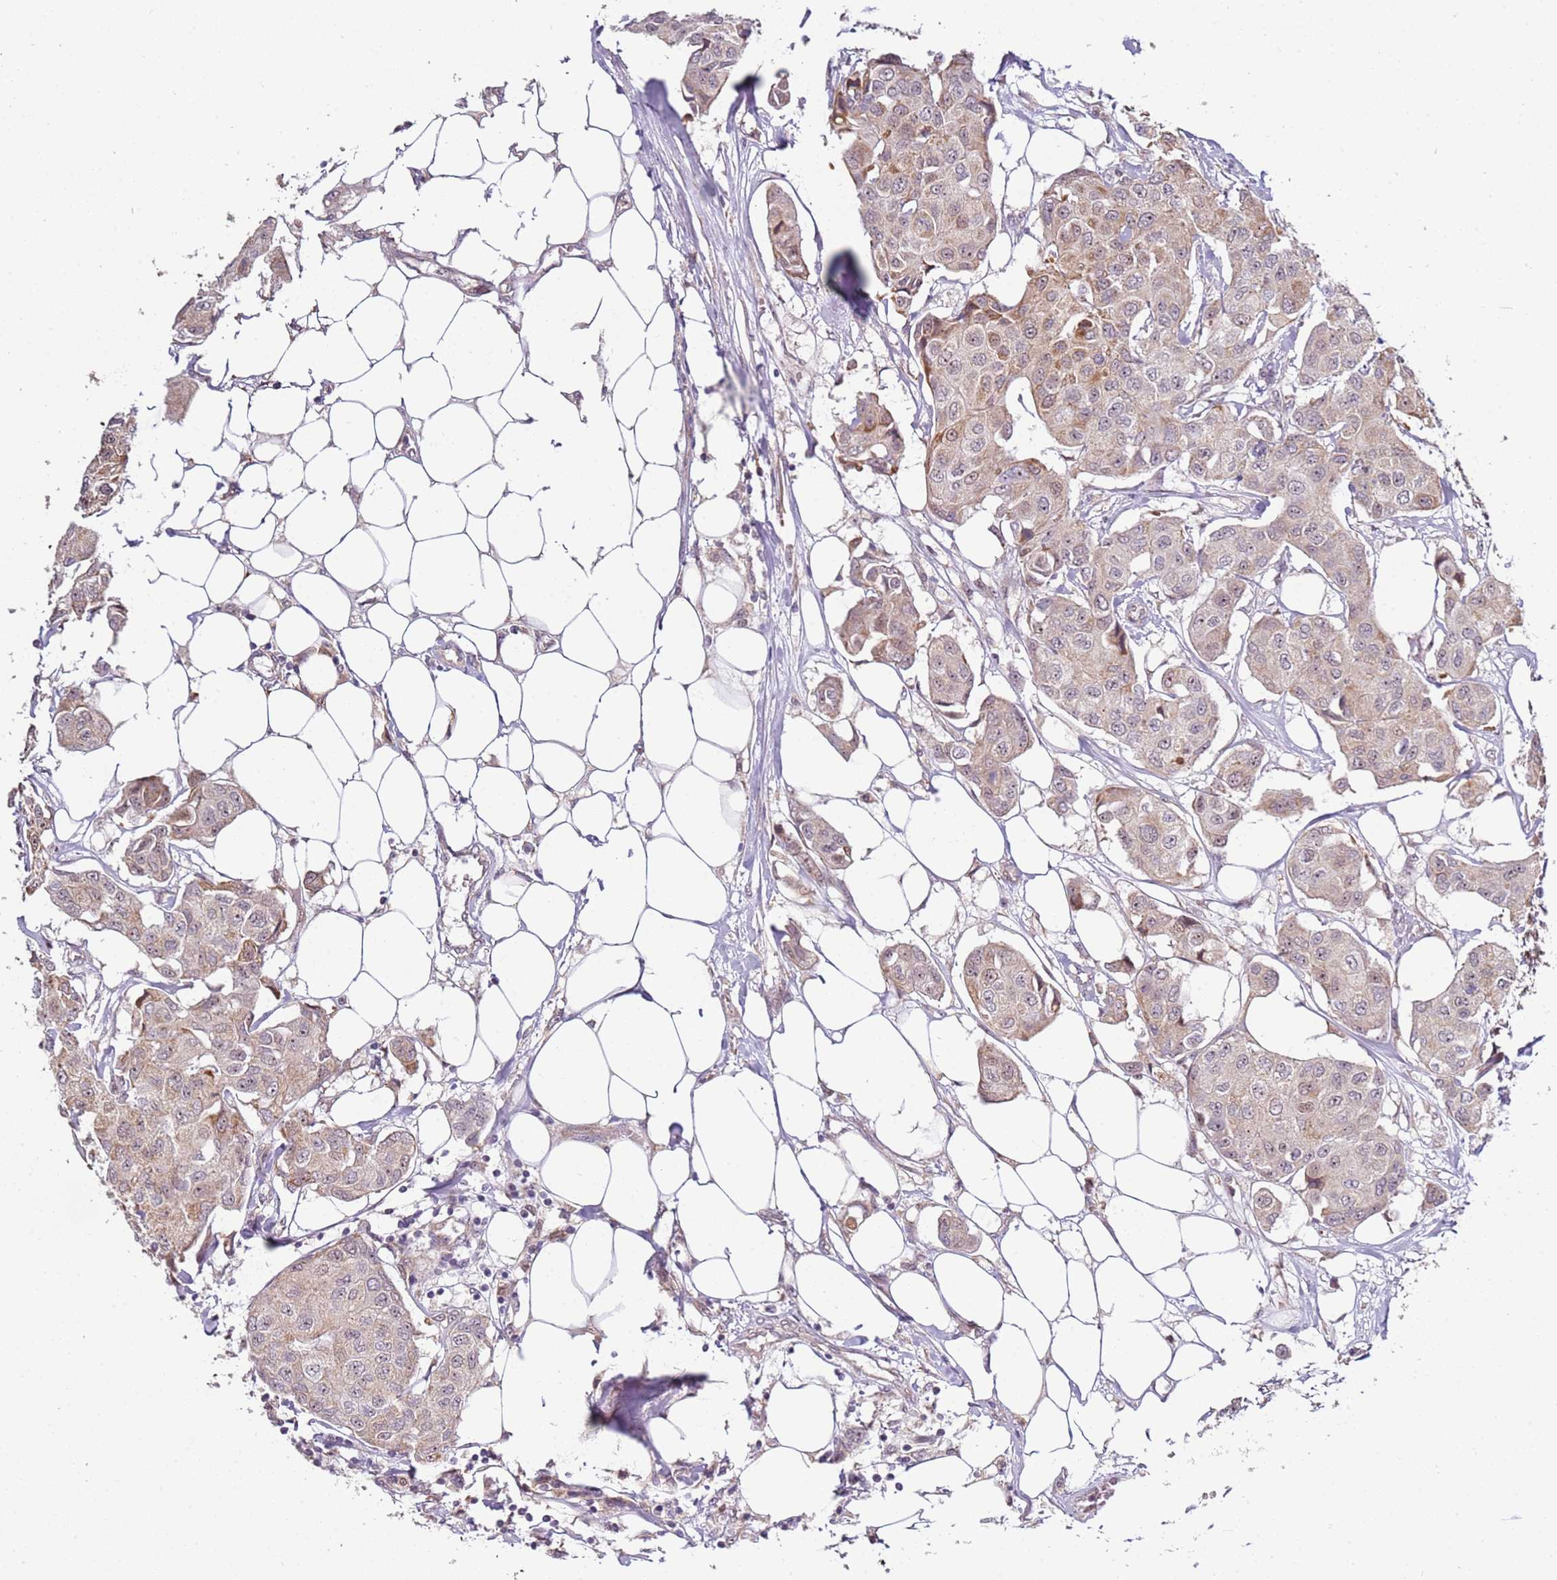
{"staining": {"intensity": "weak", "quantity": ">75%", "location": "cytoplasmic/membranous,nuclear"}, "tissue": "breast cancer", "cell_type": "Tumor cells", "image_type": "cancer", "snomed": [{"axis": "morphology", "description": "Duct carcinoma"}, {"axis": "topography", "description": "Breast"}, {"axis": "topography", "description": "Lymph node"}], "caption": "High-magnification brightfield microscopy of breast intraductal carcinoma stained with DAB (brown) and counterstained with hematoxylin (blue). tumor cells exhibit weak cytoplasmic/membranous and nuclear staining is identified in approximately>75% of cells.", "gene": "UCMA", "patient": {"sex": "female", "age": 80}}